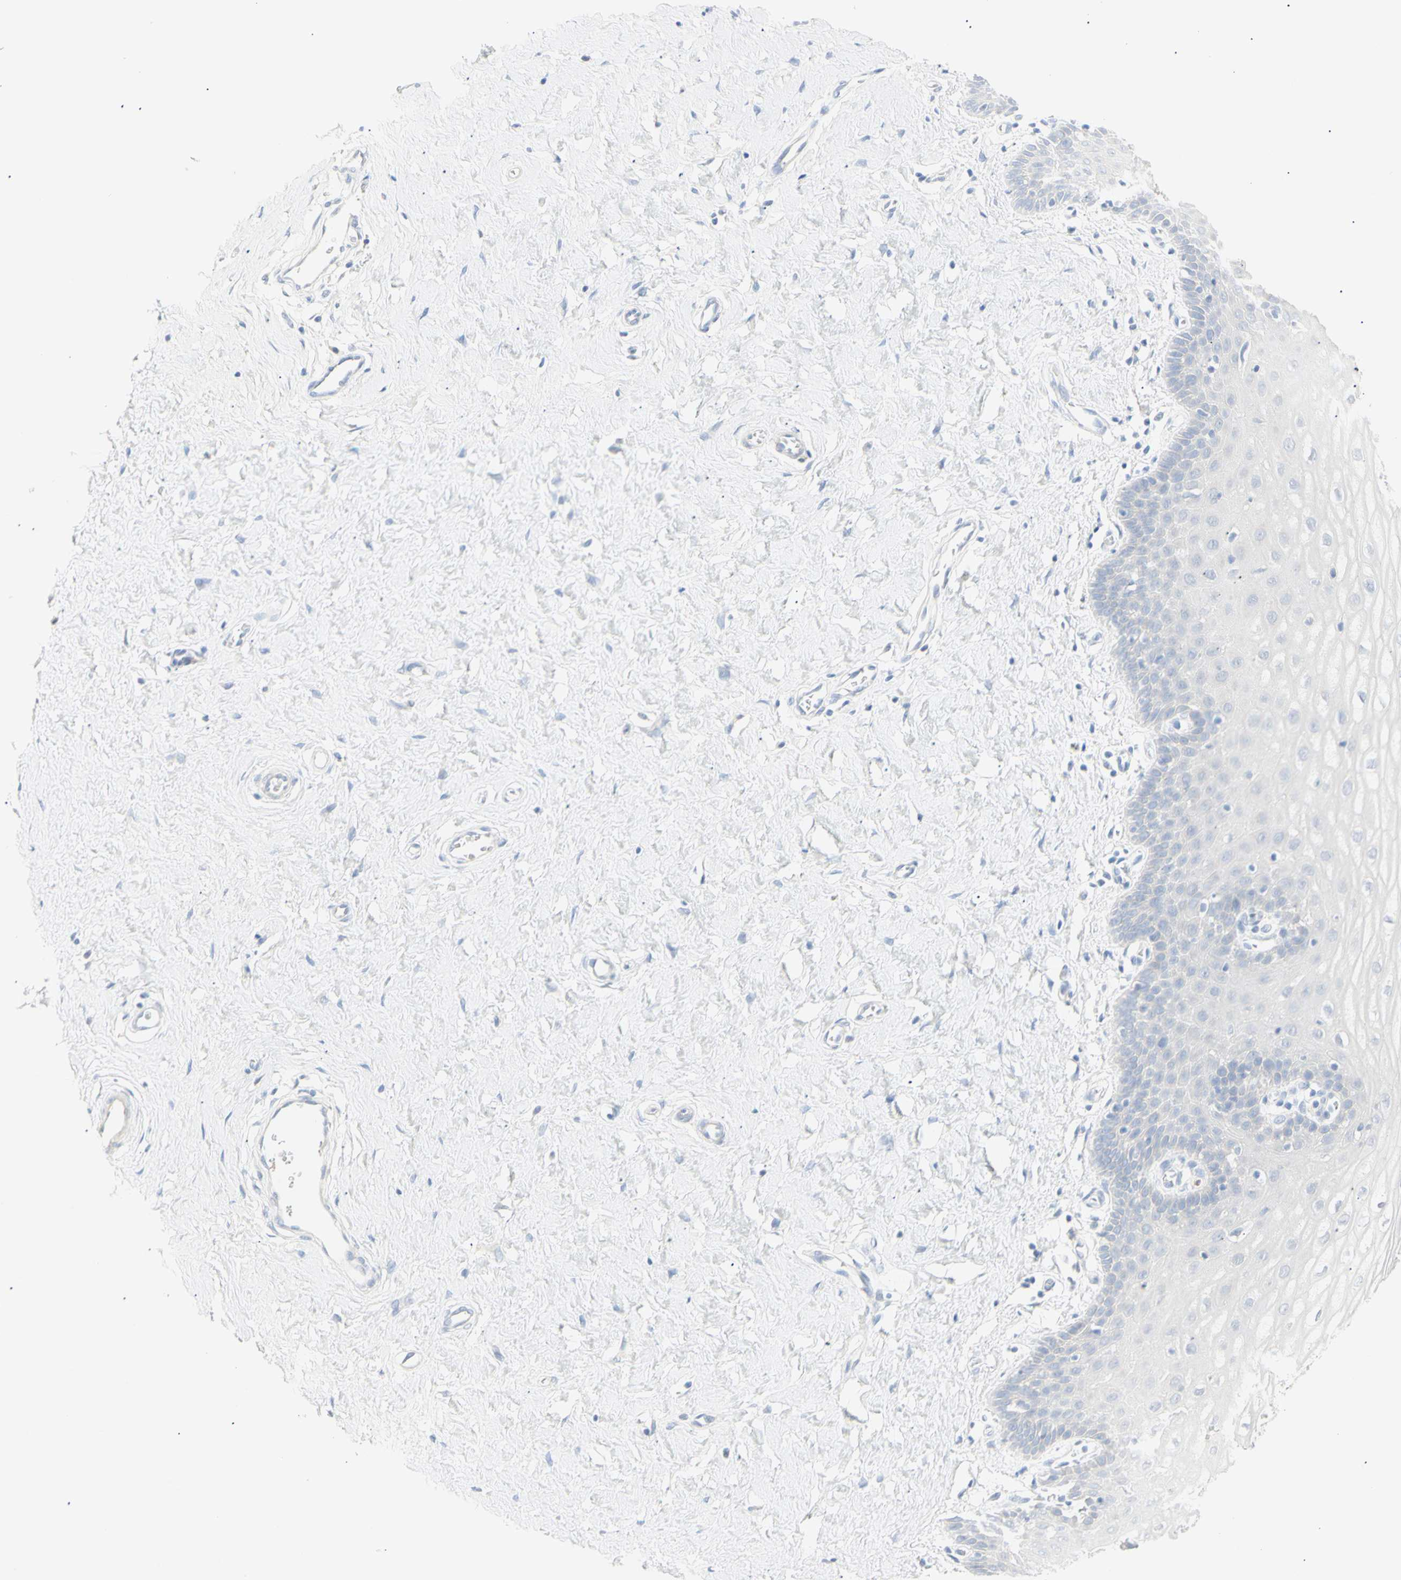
{"staining": {"intensity": "moderate", "quantity": ">75%", "location": "cytoplasmic/membranous"}, "tissue": "cervix", "cell_type": "Glandular cells", "image_type": "normal", "snomed": [{"axis": "morphology", "description": "Normal tissue, NOS"}, {"axis": "topography", "description": "Cervix"}], "caption": "About >75% of glandular cells in normal human cervix demonstrate moderate cytoplasmic/membranous protein expression as visualized by brown immunohistochemical staining.", "gene": "B4GALNT3", "patient": {"sex": "female", "age": 55}}